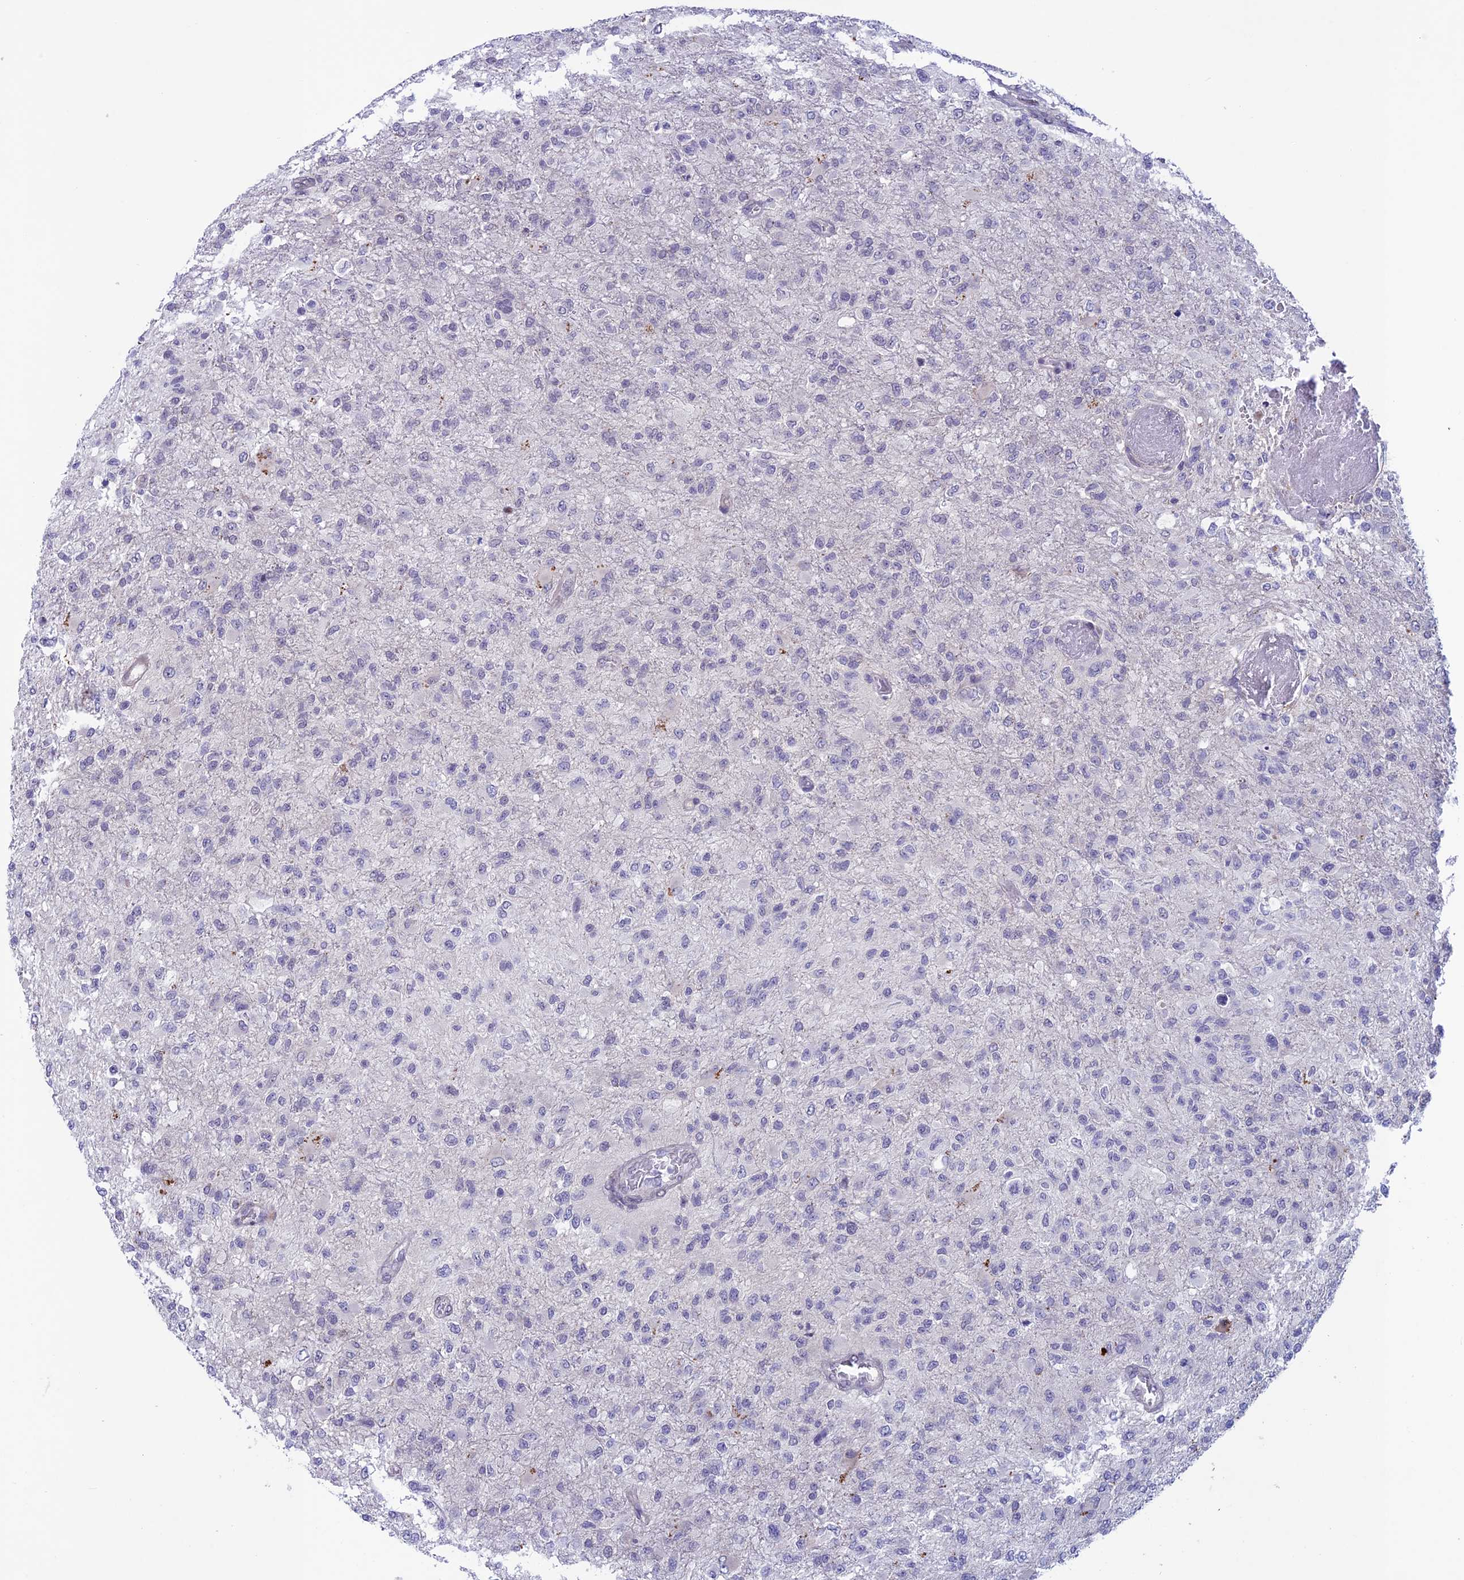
{"staining": {"intensity": "negative", "quantity": "none", "location": "none"}, "tissue": "glioma", "cell_type": "Tumor cells", "image_type": "cancer", "snomed": [{"axis": "morphology", "description": "Glioma, malignant, High grade"}, {"axis": "topography", "description": "Brain"}], "caption": "Glioma was stained to show a protein in brown. There is no significant staining in tumor cells. Brightfield microscopy of immunohistochemistry (IHC) stained with DAB (brown) and hematoxylin (blue), captured at high magnification.", "gene": "FKBPL", "patient": {"sex": "female", "age": 74}}